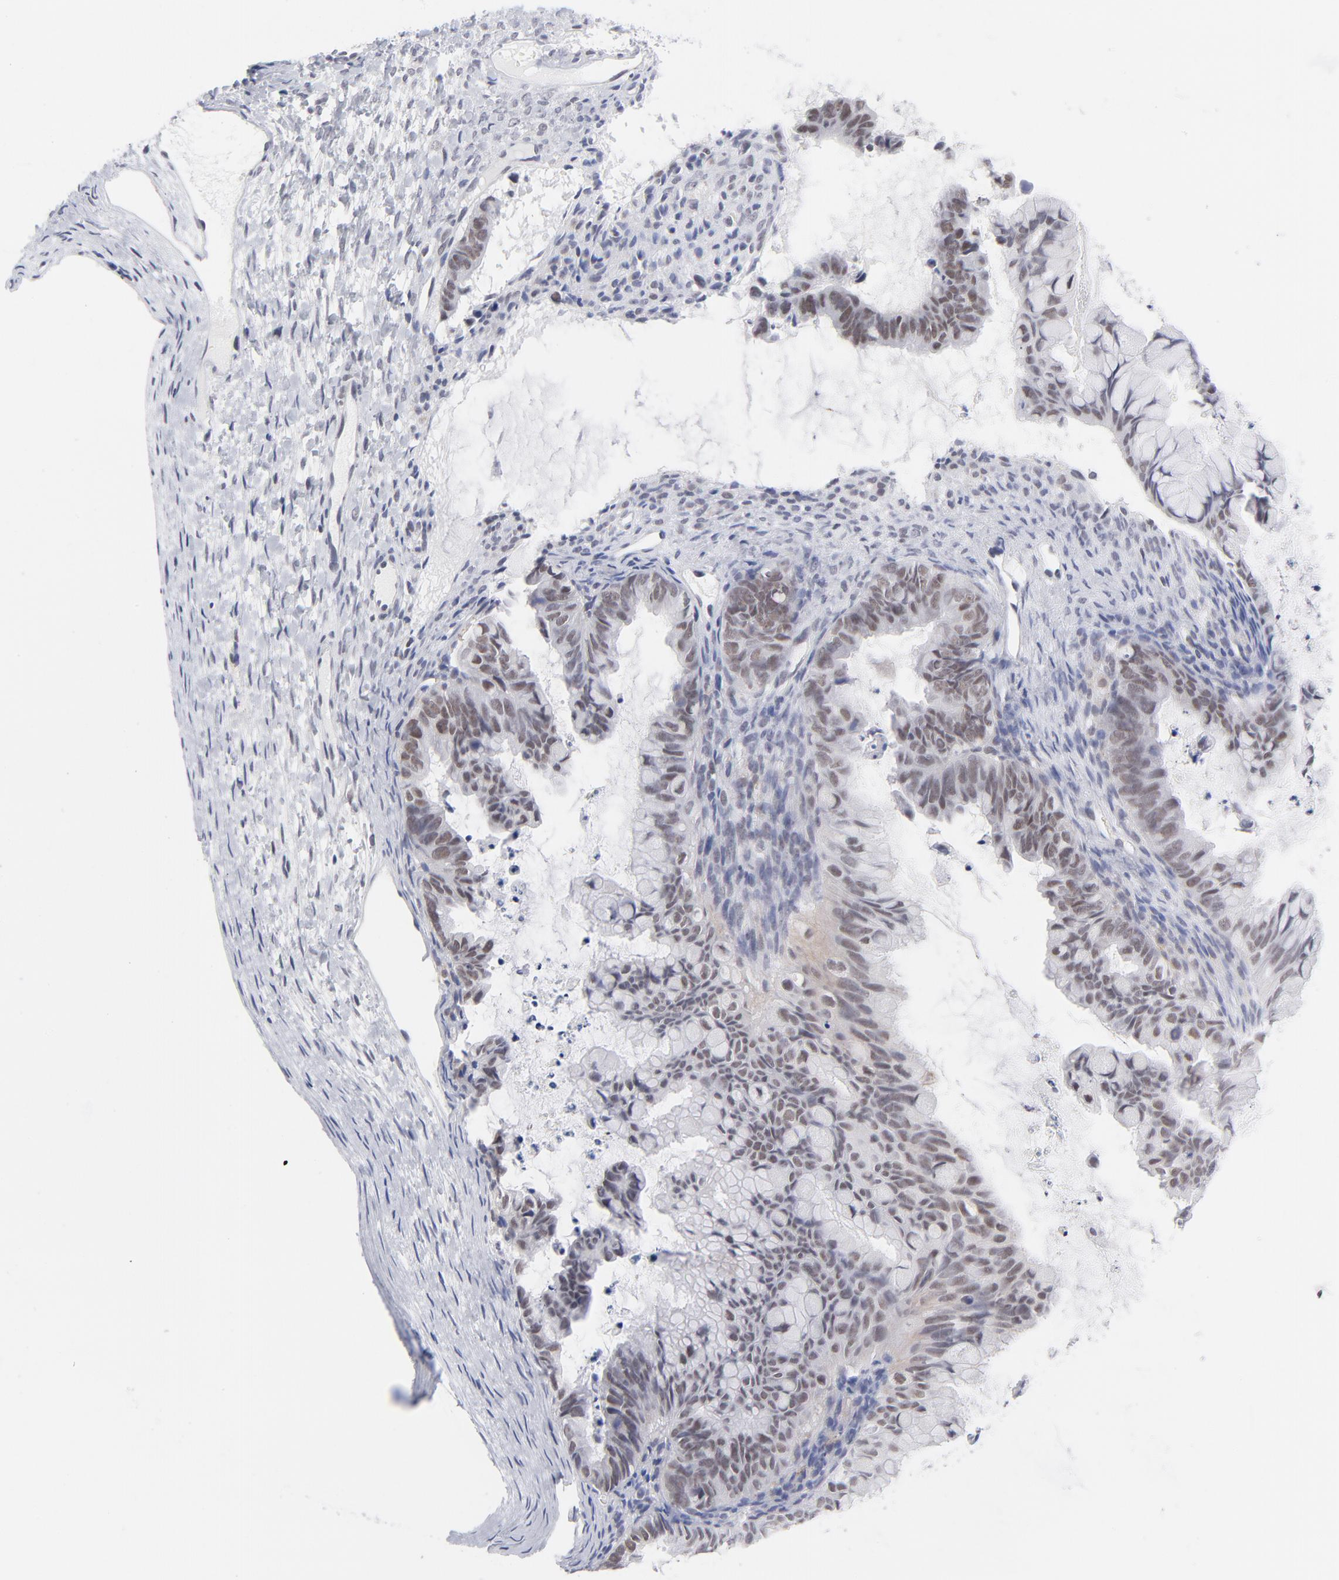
{"staining": {"intensity": "weak", "quantity": ">75%", "location": "nuclear"}, "tissue": "ovarian cancer", "cell_type": "Tumor cells", "image_type": "cancer", "snomed": [{"axis": "morphology", "description": "Cystadenocarcinoma, mucinous, NOS"}, {"axis": "topography", "description": "Ovary"}], "caption": "The immunohistochemical stain highlights weak nuclear expression in tumor cells of ovarian cancer tissue.", "gene": "BAP1", "patient": {"sex": "female", "age": 36}}